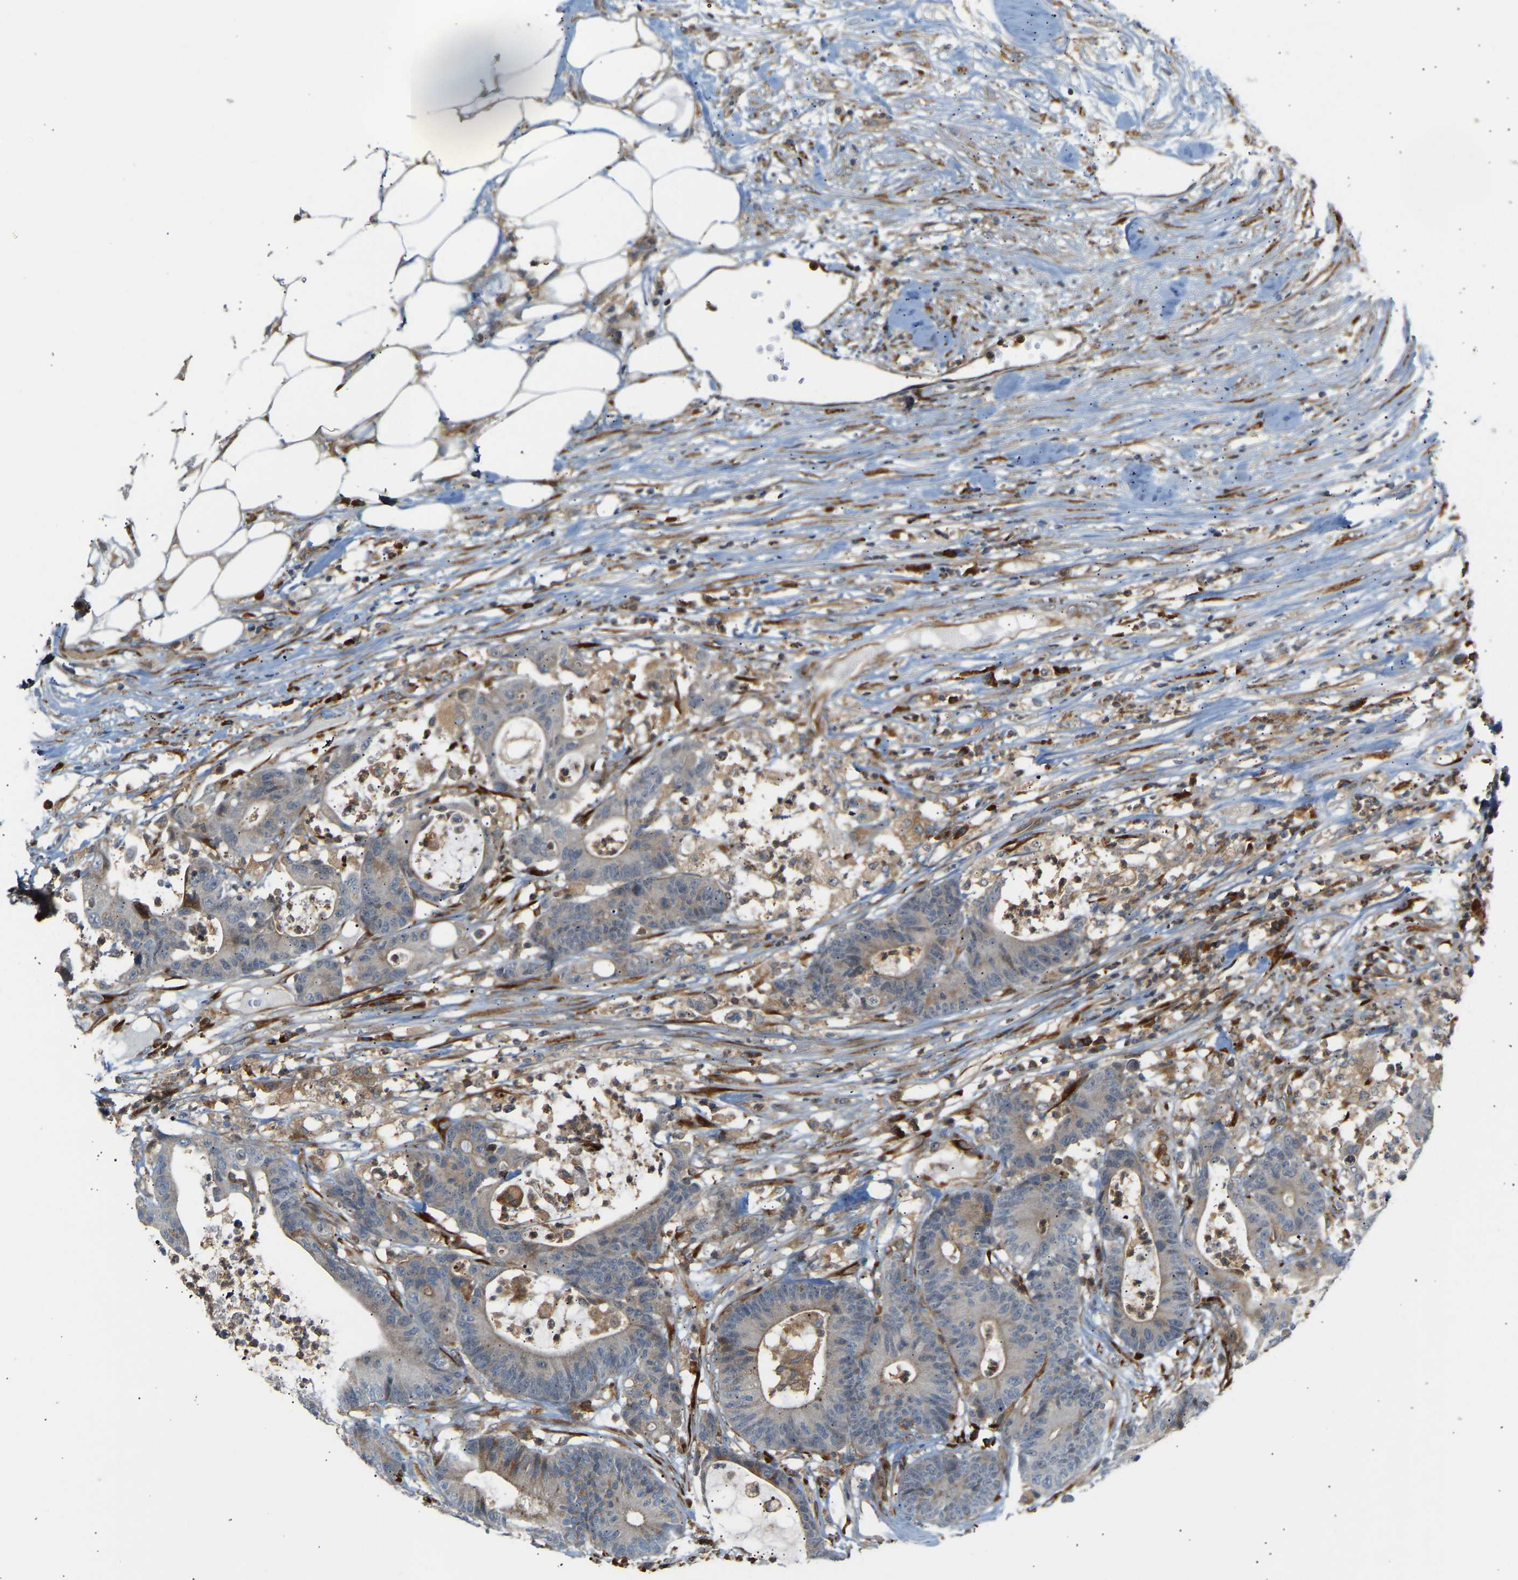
{"staining": {"intensity": "weak", "quantity": "<25%", "location": "cytoplasmic/membranous"}, "tissue": "colorectal cancer", "cell_type": "Tumor cells", "image_type": "cancer", "snomed": [{"axis": "morphology", "description": "Adenocarcinoma, NOS"}, {"axis": "topography", "description": "Colon"}], "caption": "A histopathology image of colorectal cancer (adenocarcinoma) stained for a protein shows no brown staining in tumor cells.", "gene": "PLCG2", "patient": {"sex": "female", "age": 84}}